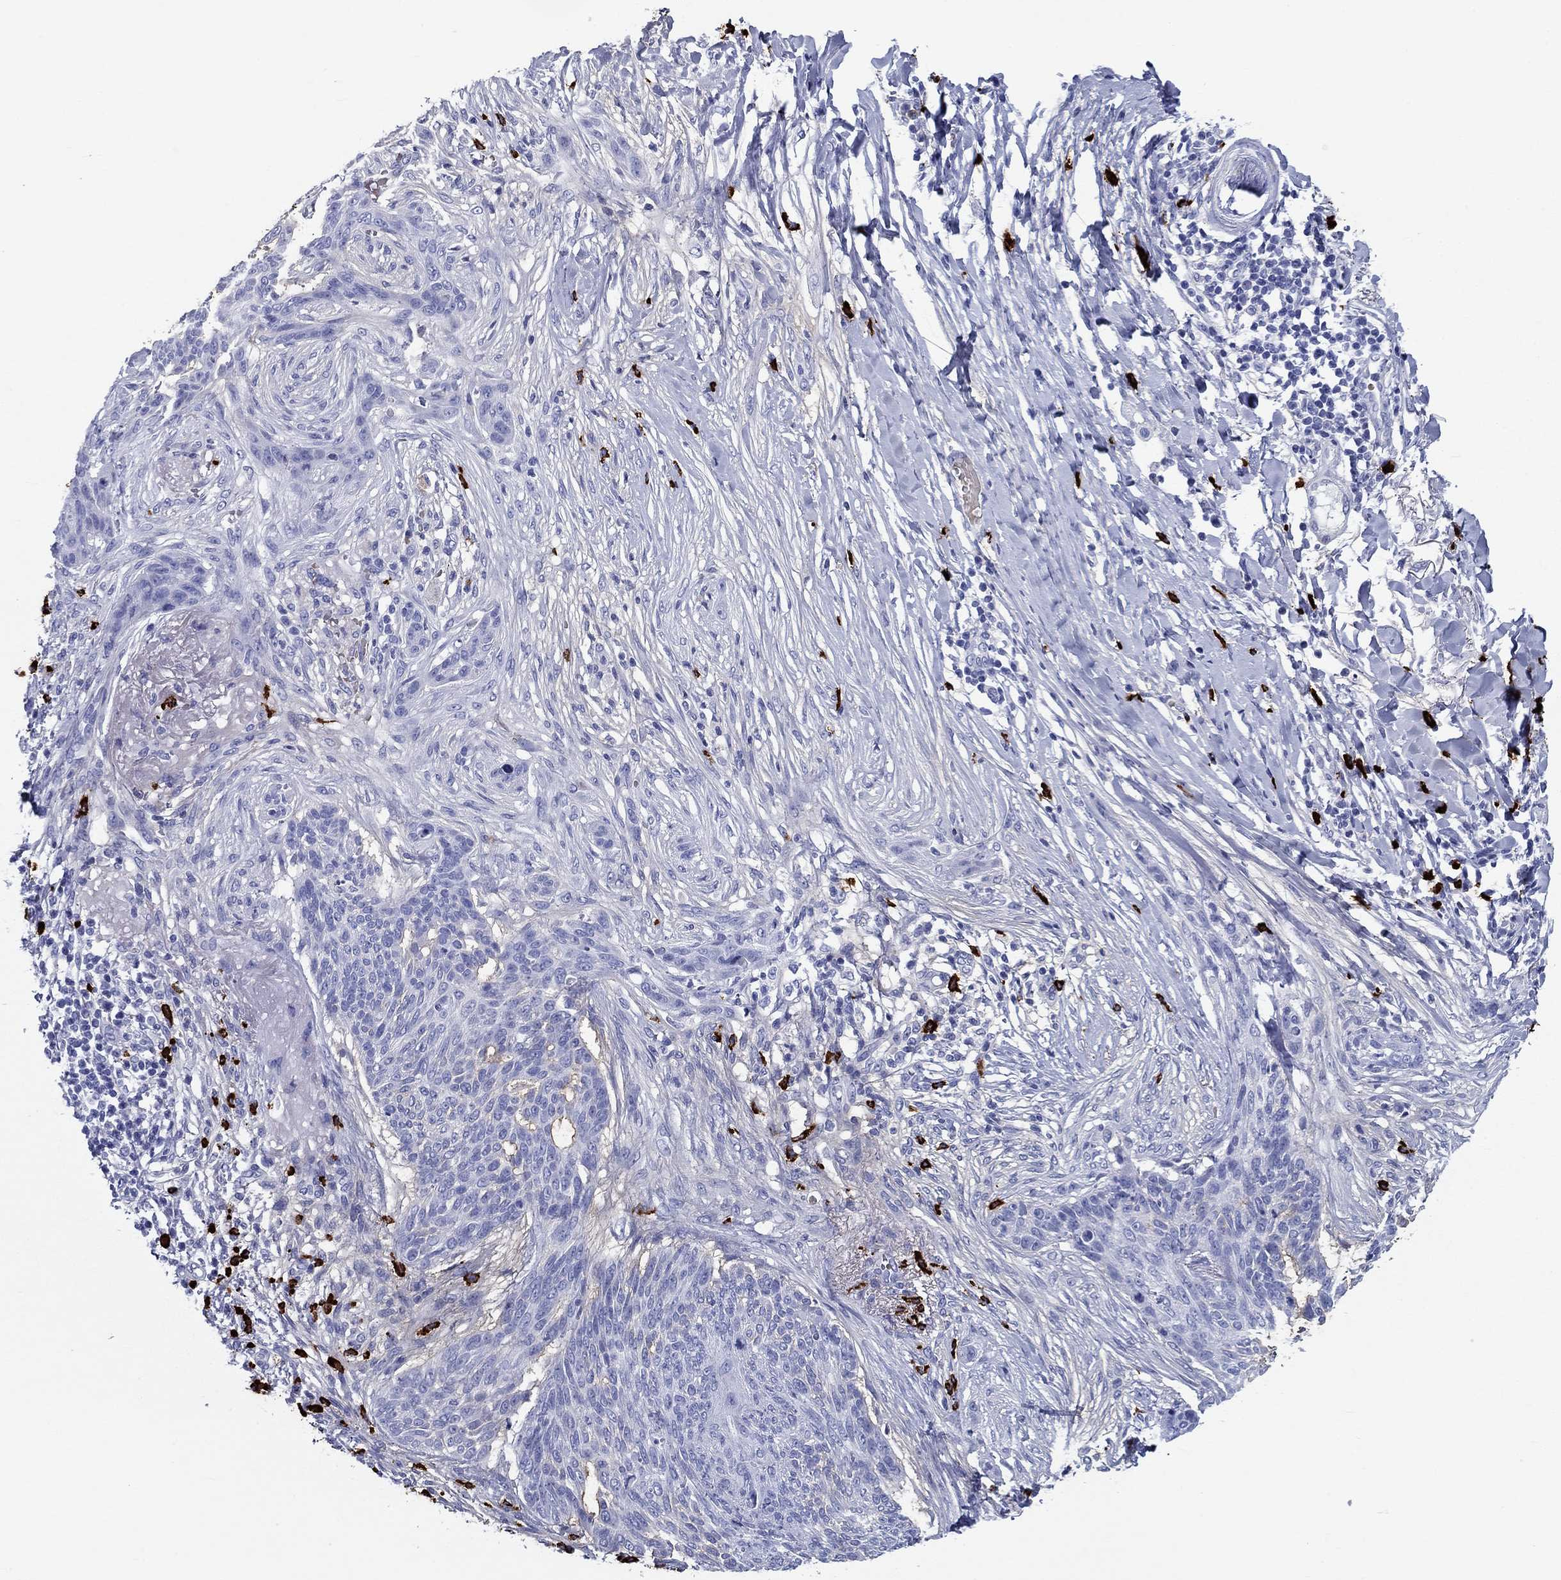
{"staining": {"intensity": "negative", "quantity": "none", "location": "none"}, "tissue": "skin cancer", "cell_type": "Tumor cells", "image_type": "cancer", "snomed": [{"axis": "morphology", "description": "Normal tissue, NOS"}, {"axis": "morphology", "description": "Basal cell carcinoma"}, {"axis": "topography", "description": "Skin"}], "caption": "Tumor cells are negative for brown protein staining in skin cancer (basal cell carcinoma).", "gene": "CD40LG", "patient": {"sex": "male", "age": 84}}